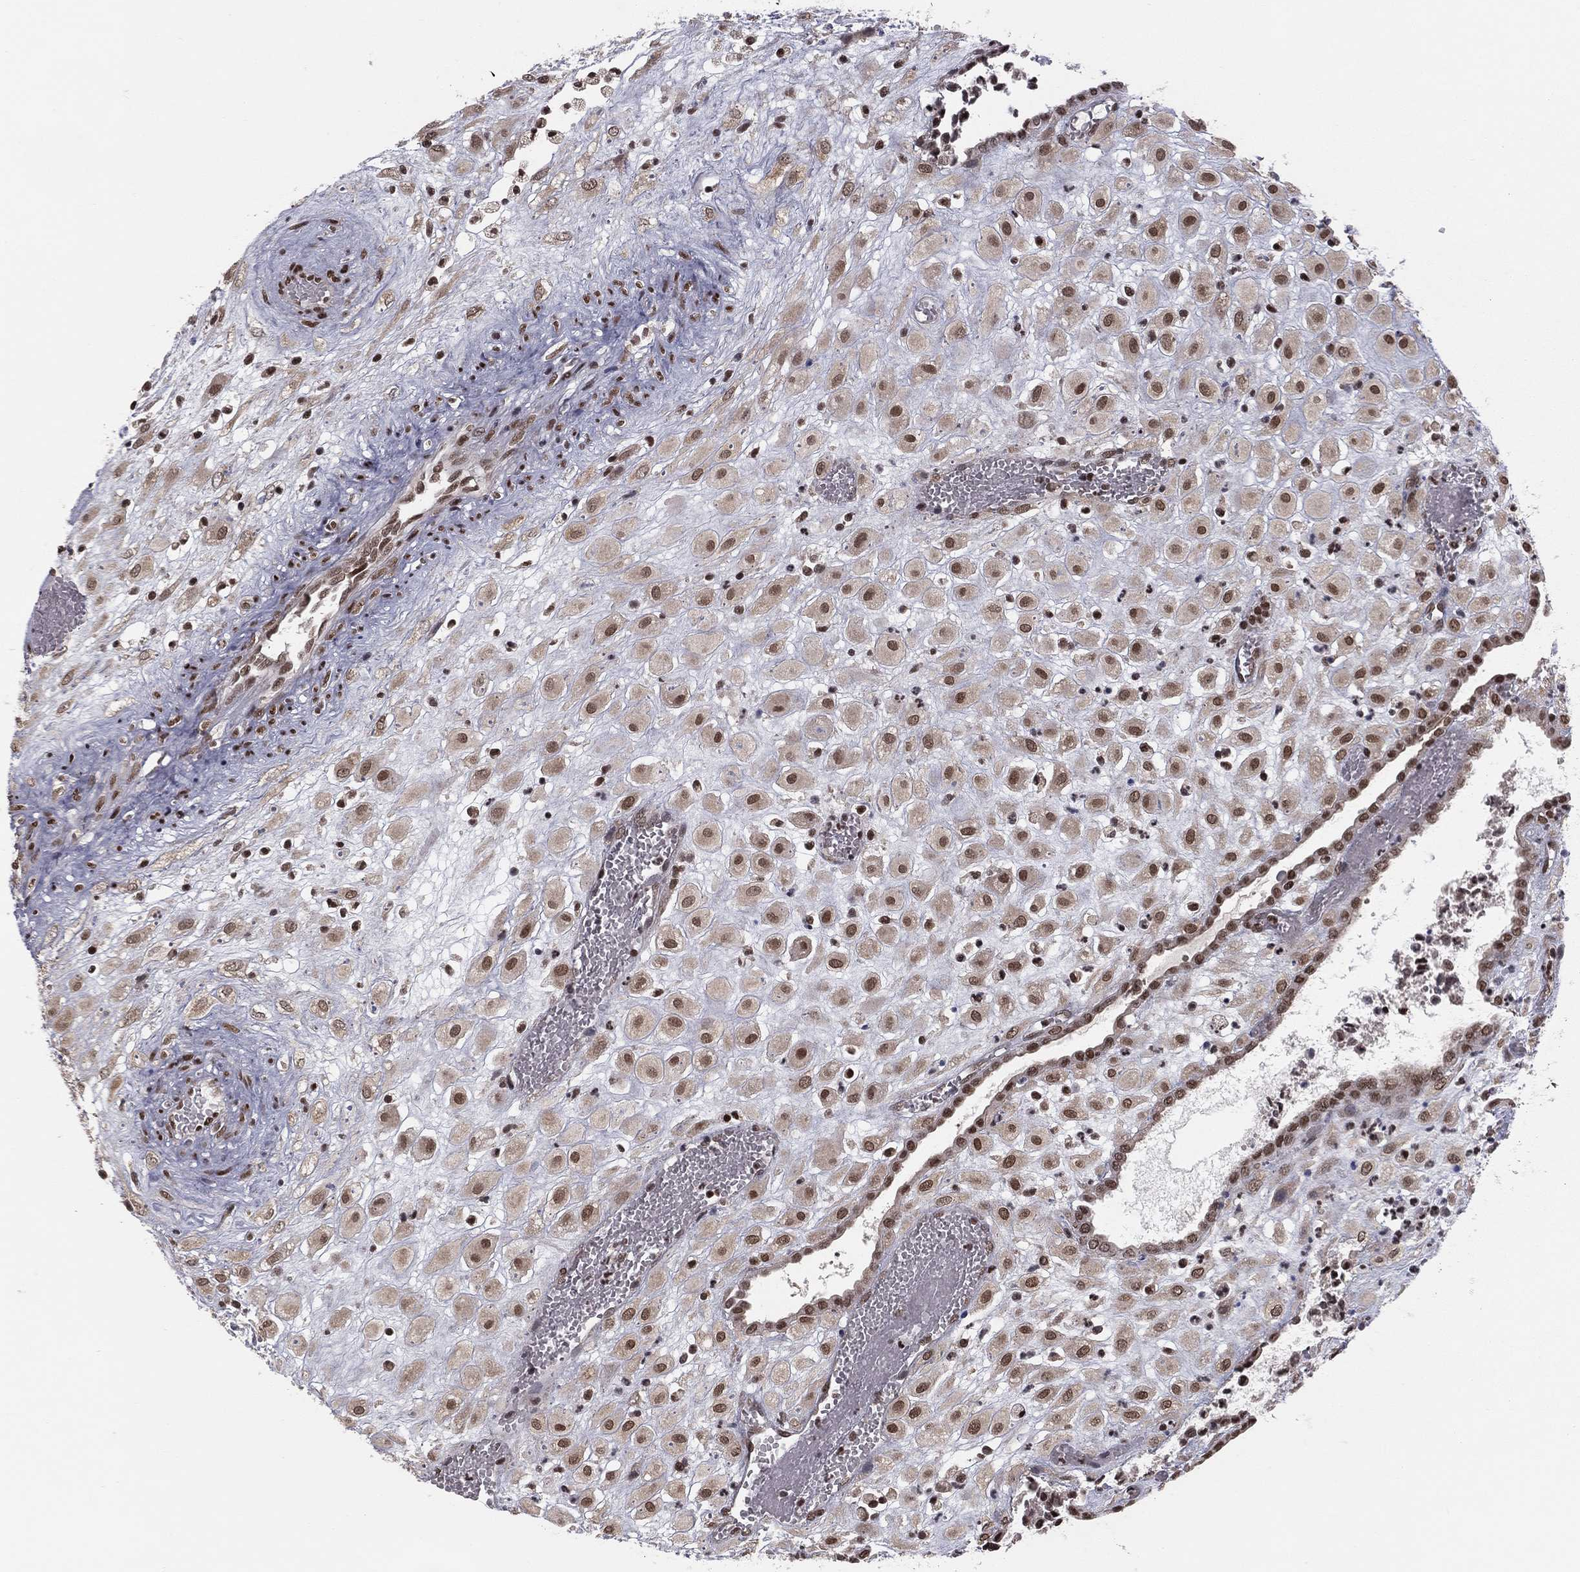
{"staining": {"intensity": "moderate", "quantity": "25%-75%", "location": "nuclear"}, "tissue": "placenta", "cell_type": "Decidual cells", "image_type": "normal", "snomed": [{"axis": "morphology", "description": "Normal tissue, NOS"}, {"axis": "topography", "description": "Placenta"}], "caption": "This image exhibits immunohistochemistry staining of benign human placenta, with medium moderate nuclear positivity in approximately 25%-75% of decidual cells.", "gene": "NFYB", "patient": {"sex": "female", "age": 24}}